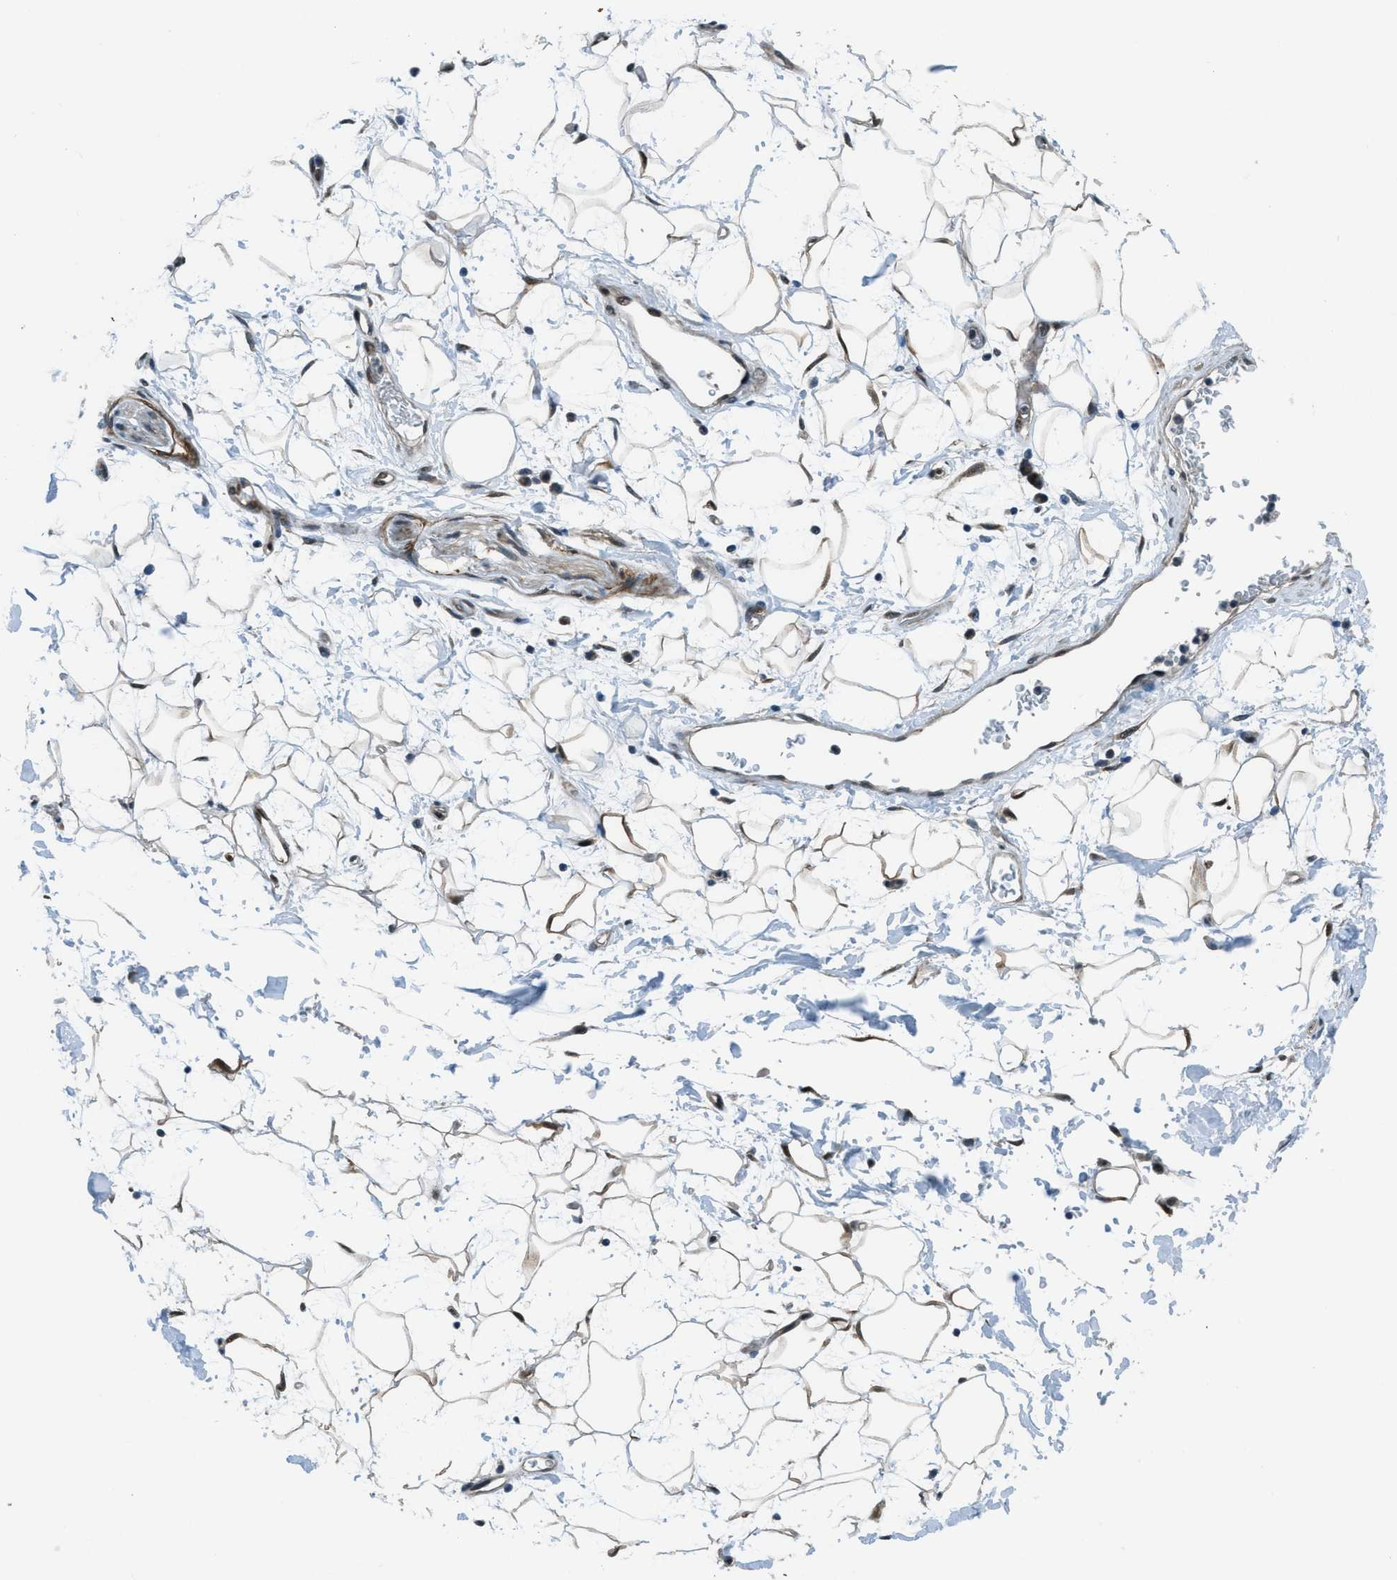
{"staining": {"intensity": "moderate", "quantity": "25%-75%", "location": "cytoplasmic/membranous"}, "tissue": "adipose tissue", "cell_type": "Adipocytes", "image_type": "normal", "snomed": [{"axis": "morphology", "description": "Normal tissue, NOS"}, {"axis": "topography", "description": "Soft tissue"}], "caption": "Adipose tissue stained with immunohistochemistry reveals moderate cytoplasmic/membranous positivity in about 25%-75% of adipocytes.", "gene": "NPEPL1", "patient": {"sex": "male", "age": 72}}